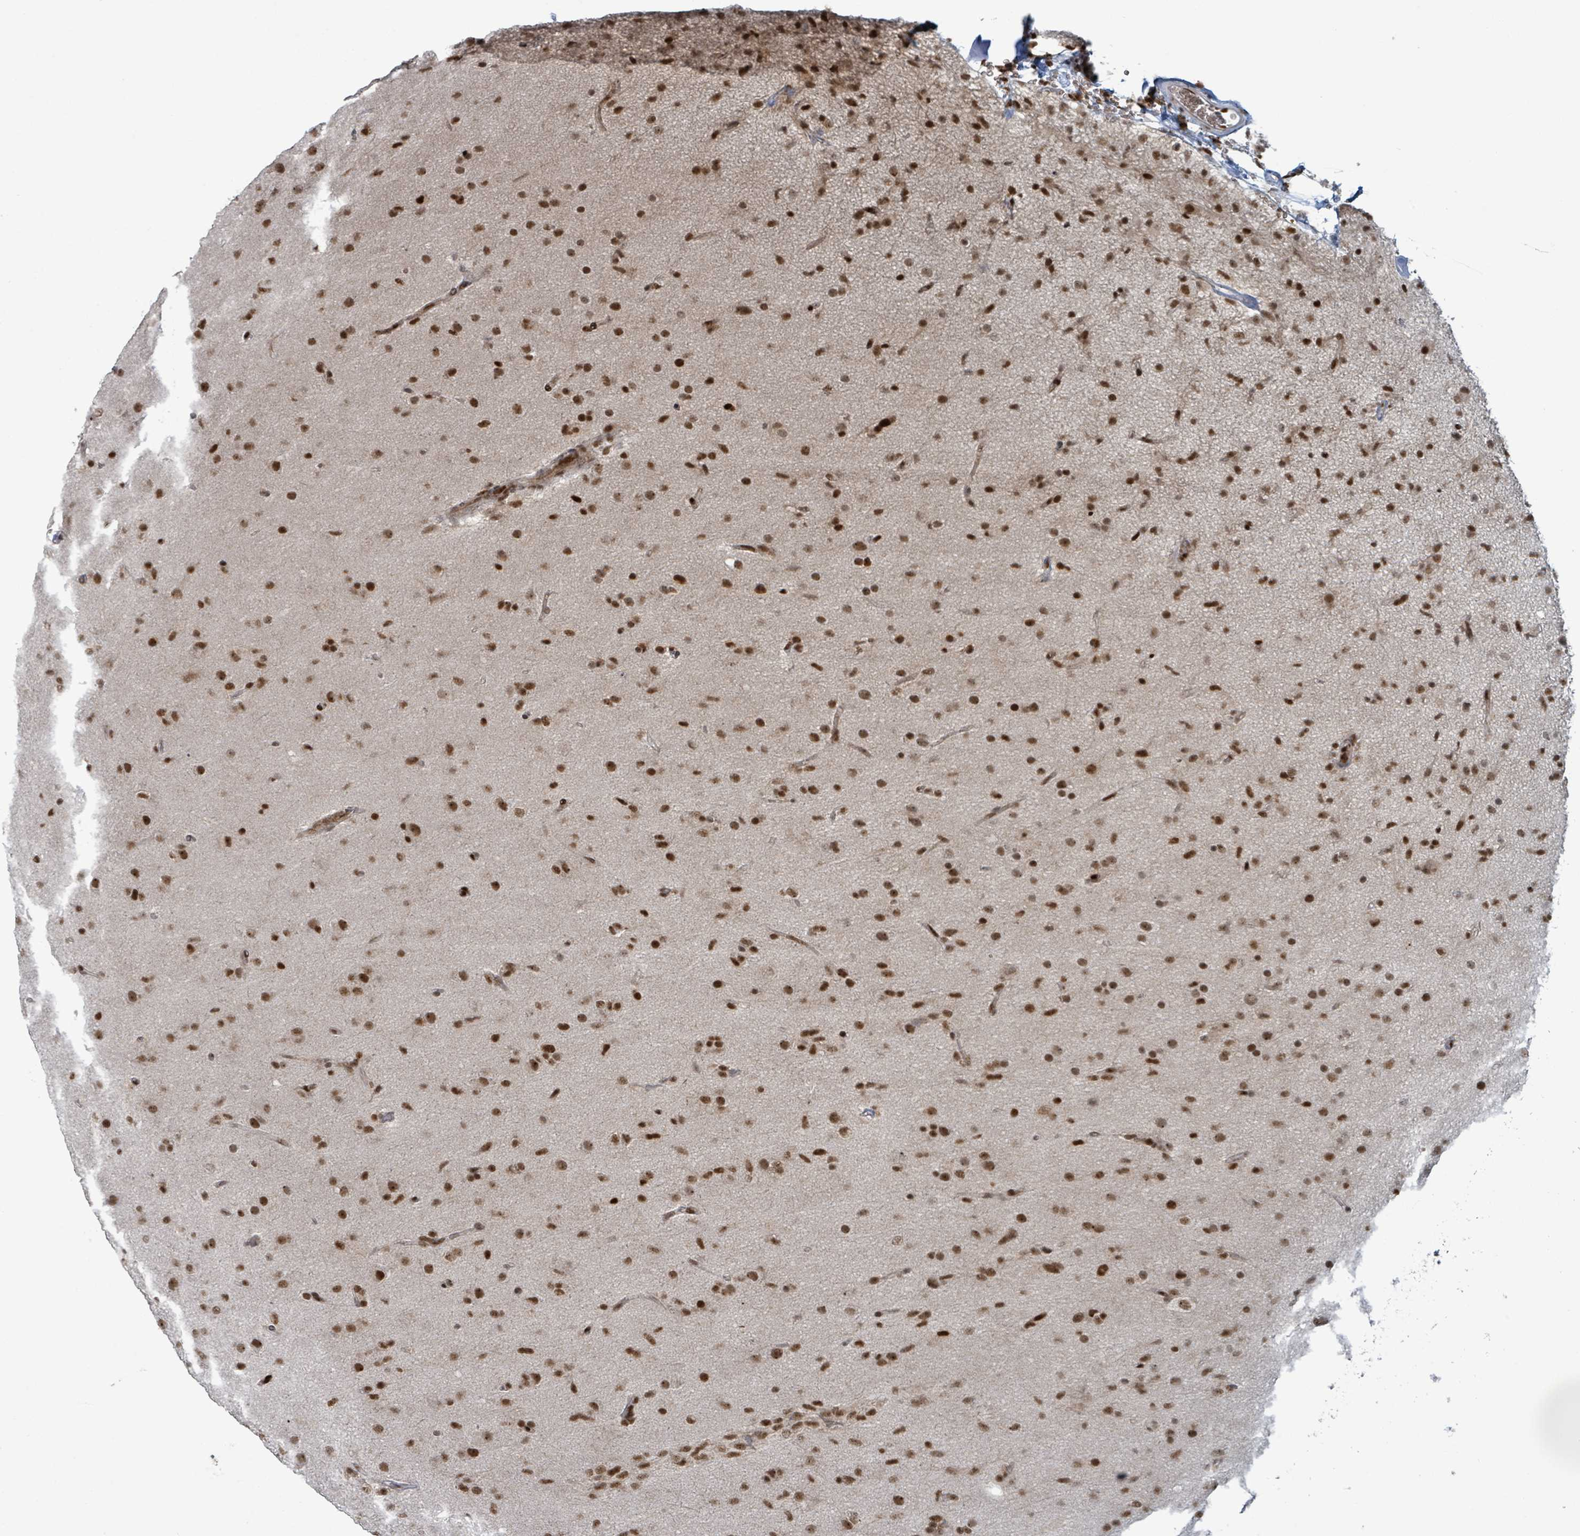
{"staining": {"intensity": "strong", "quantity": ">75%", "location": "nuclear"}, "tissue": "glioma", "cell_type": "Tumor cells", "image_type": "cancer", "snomed": [{"axis": "morphology", "description": "Glioma, malignant, Low grade"}, {"axis": "topography", "description": "Brain"}], "caption": "Strong nuclear staining for a protein is identified in about >75% of tumor cells of low-grade glioma (malignant) using IHC.", "gene": "KLF3", "patient": {"sex": "male", "age": 65}}